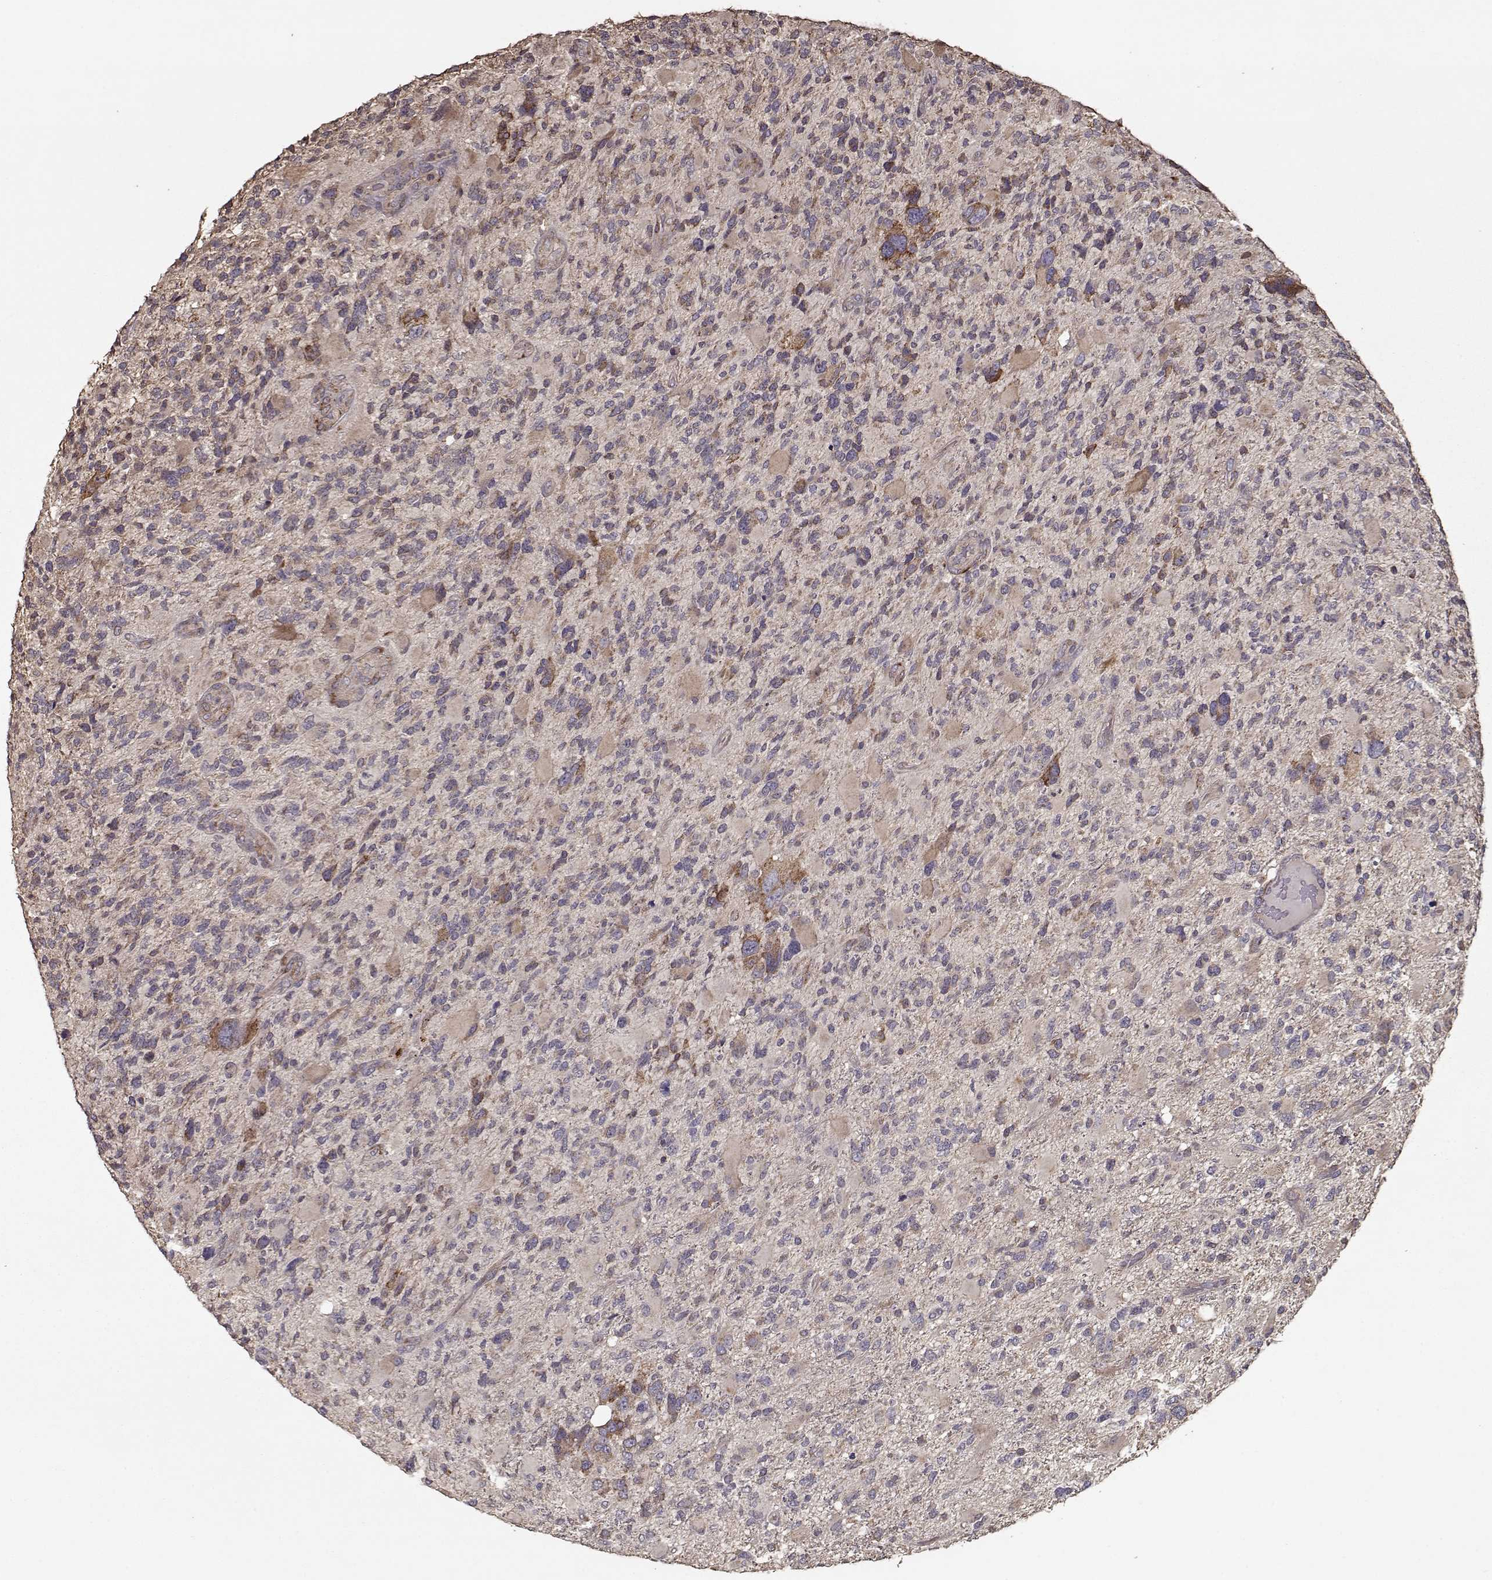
{"staining": {"intensity": "weak", "quantity": "<25%", "location": "cytoplasmic/membranous"}, "tissue": "glioma", "cell_type": "Tumor cells", "image_type": "cancer", "snomed": [{"axis": "morphology", "description": "Glioma, malignant, High grade"}, {"axis": "topography", "description": "Brain"}], "caption": "Photomicrograph shows no significant protein positivity in tumor cells of glioma. The staining was performed using DAB to visualize the protein expression in brown, while the nuclei were stained in blue with hematoxylin (Magnification: 20x).", "gene": "IMMP1L", "patient": {"sex": "female", "age": 71}}